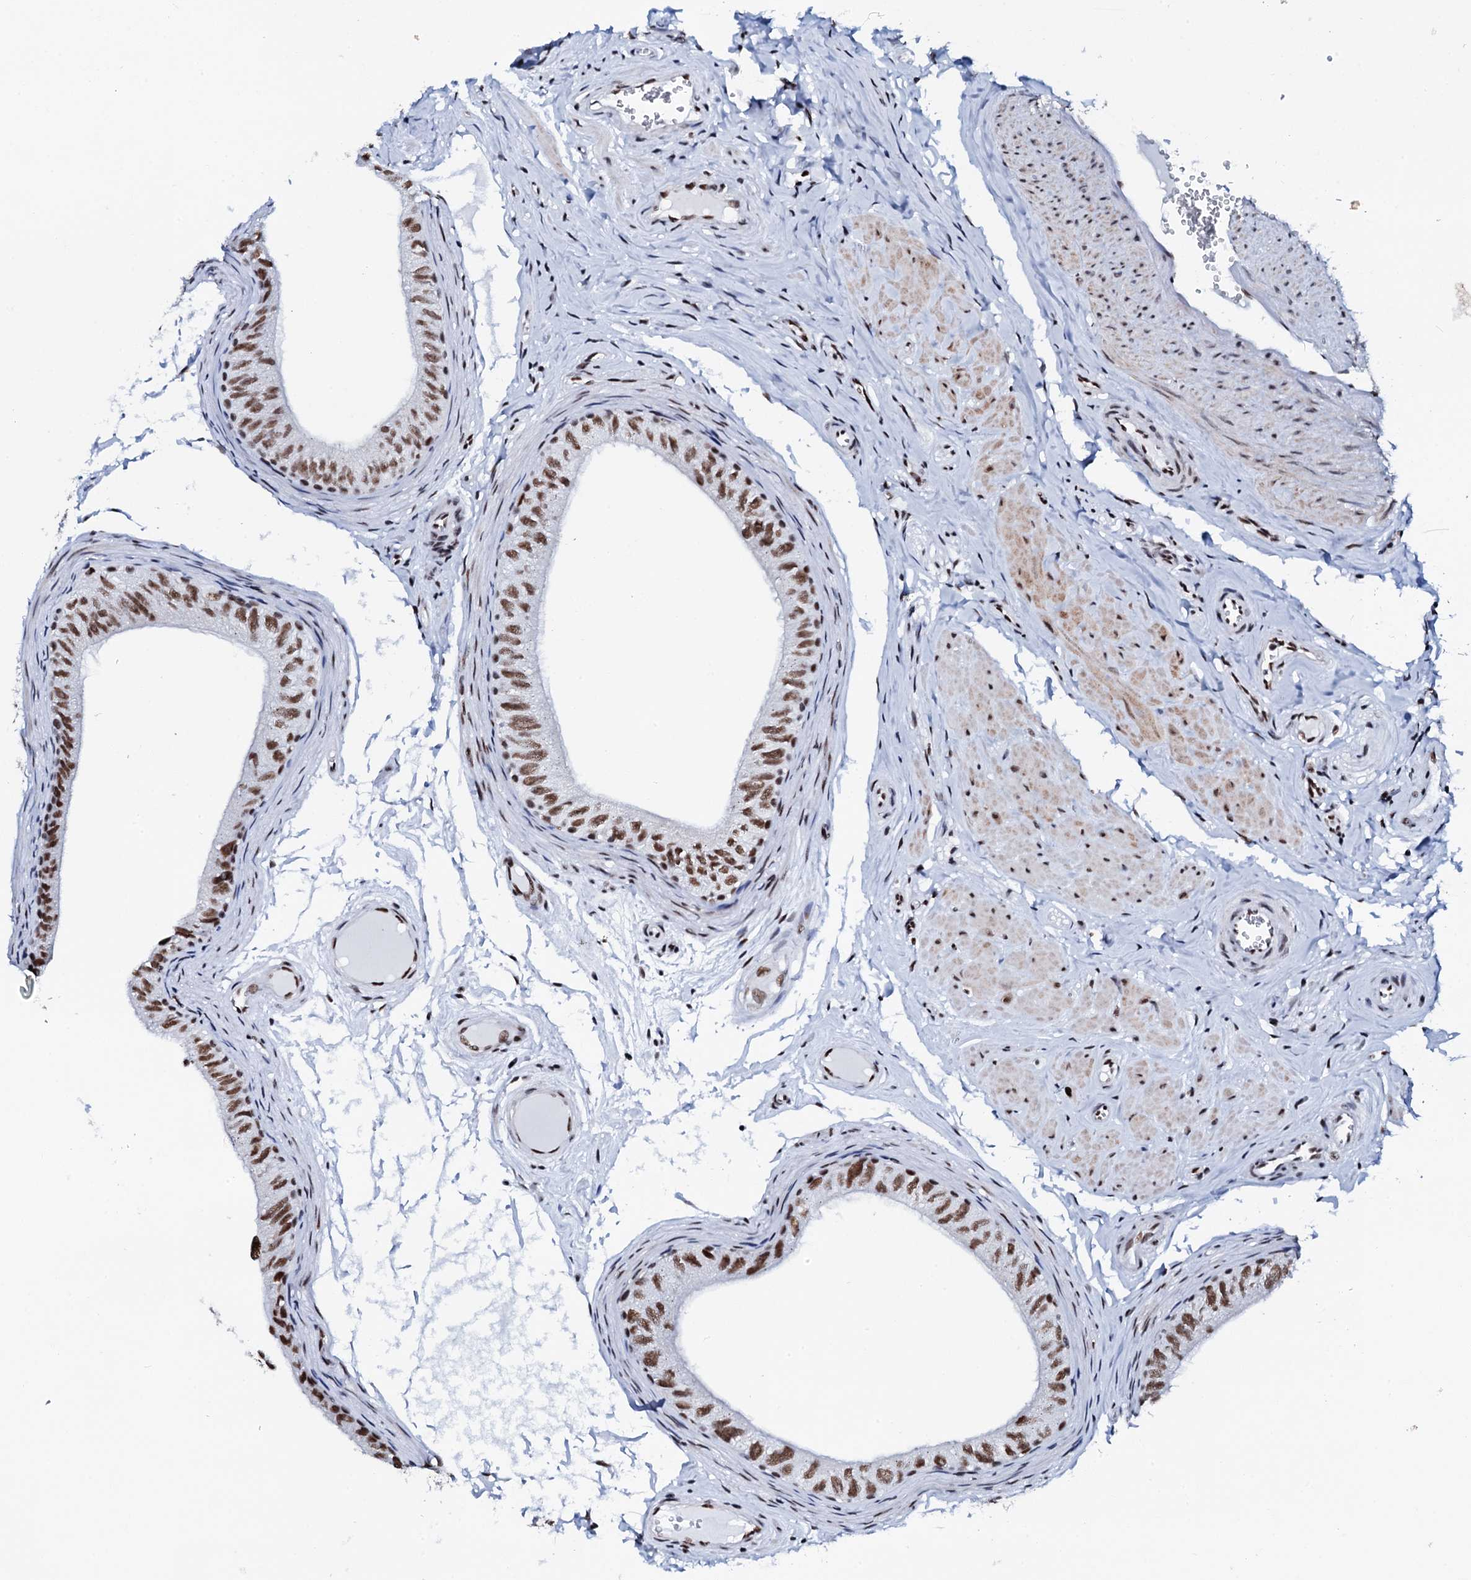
{"staining": {"intensity": "moderate", "quantity": ">75%", "location": "nuclear"}, "tissue": "epididymis", "cell_type": "Glandular cells", "image_type": "normal", "snomed": [{"axis": "morphology", "description": "Normal tissue, NOS"}, {"axis": "topography", "description": "Epididymis"}], "caption": "High-power microscopy captured an immunohistochemistry micrograph of unremarkable epididymis, revealing moderate nuclear expression in about >75% of glandular cells.", "gene": "NKAPD1", "patient": {"sex": "male", "age": 42}}